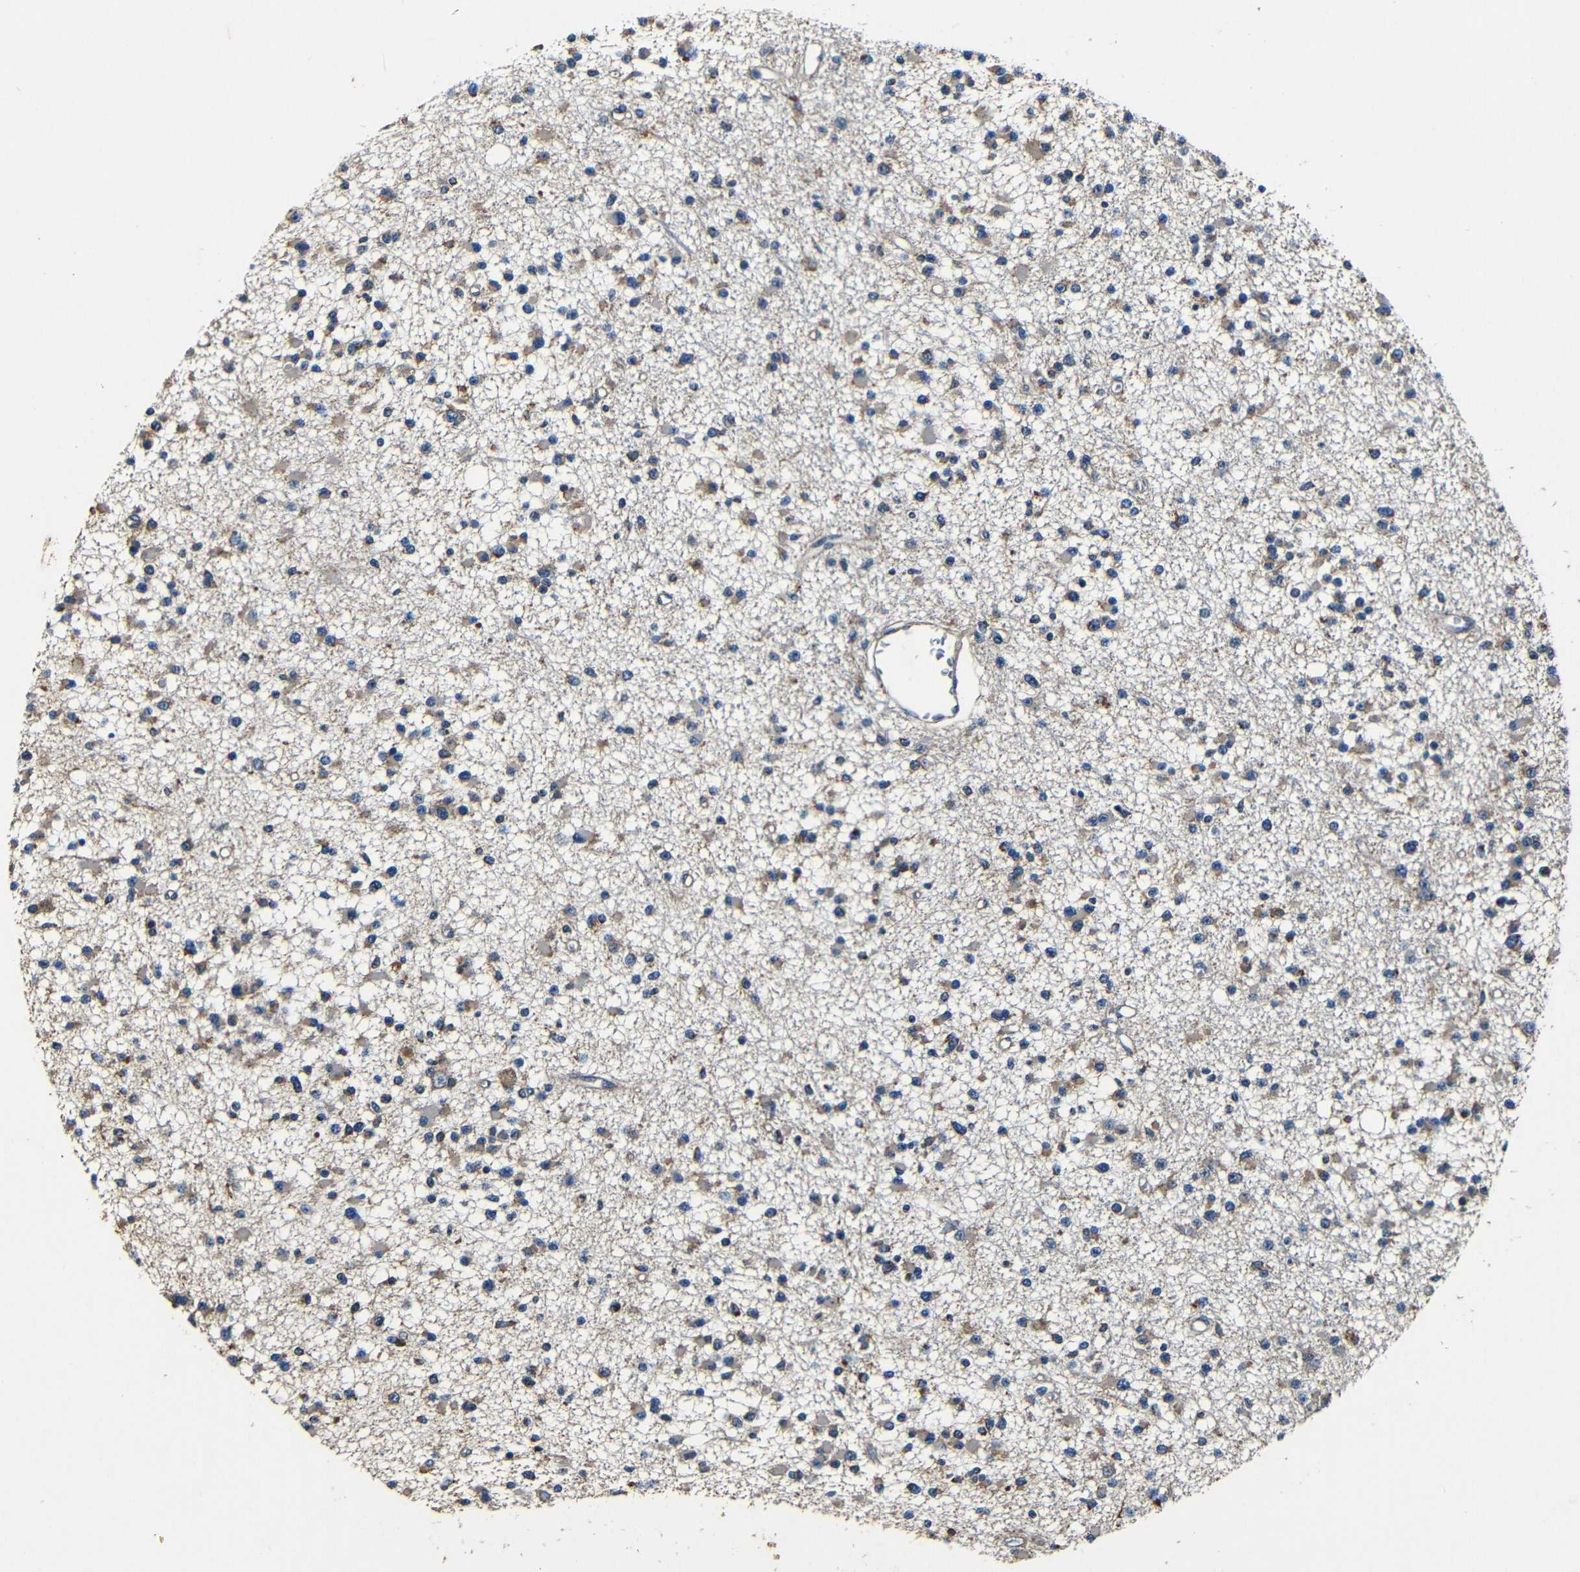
{"staining": {"intensity": "moderate", "quantity": "25%-75%", "location": "cytoplasmic/membranous"}, "tissue": "glioma", "cell_type": "Tumor cells", "image_type": "cancer", "snomed": [{"axis": "morphology", "description": "Glioma, malignant, Low grade"}, {"axis": "topography", "description": "Brain"}], "caption": "This image demonstrates immunohistochemistry (IHC) staining of malignant glioma (low-grade), with medium moderate cytoplasmic/membranous staining in approximately 25%-75% of tumor cells.", "gene": "MTX1", "patient": {"sex": "female", "age": 22}}